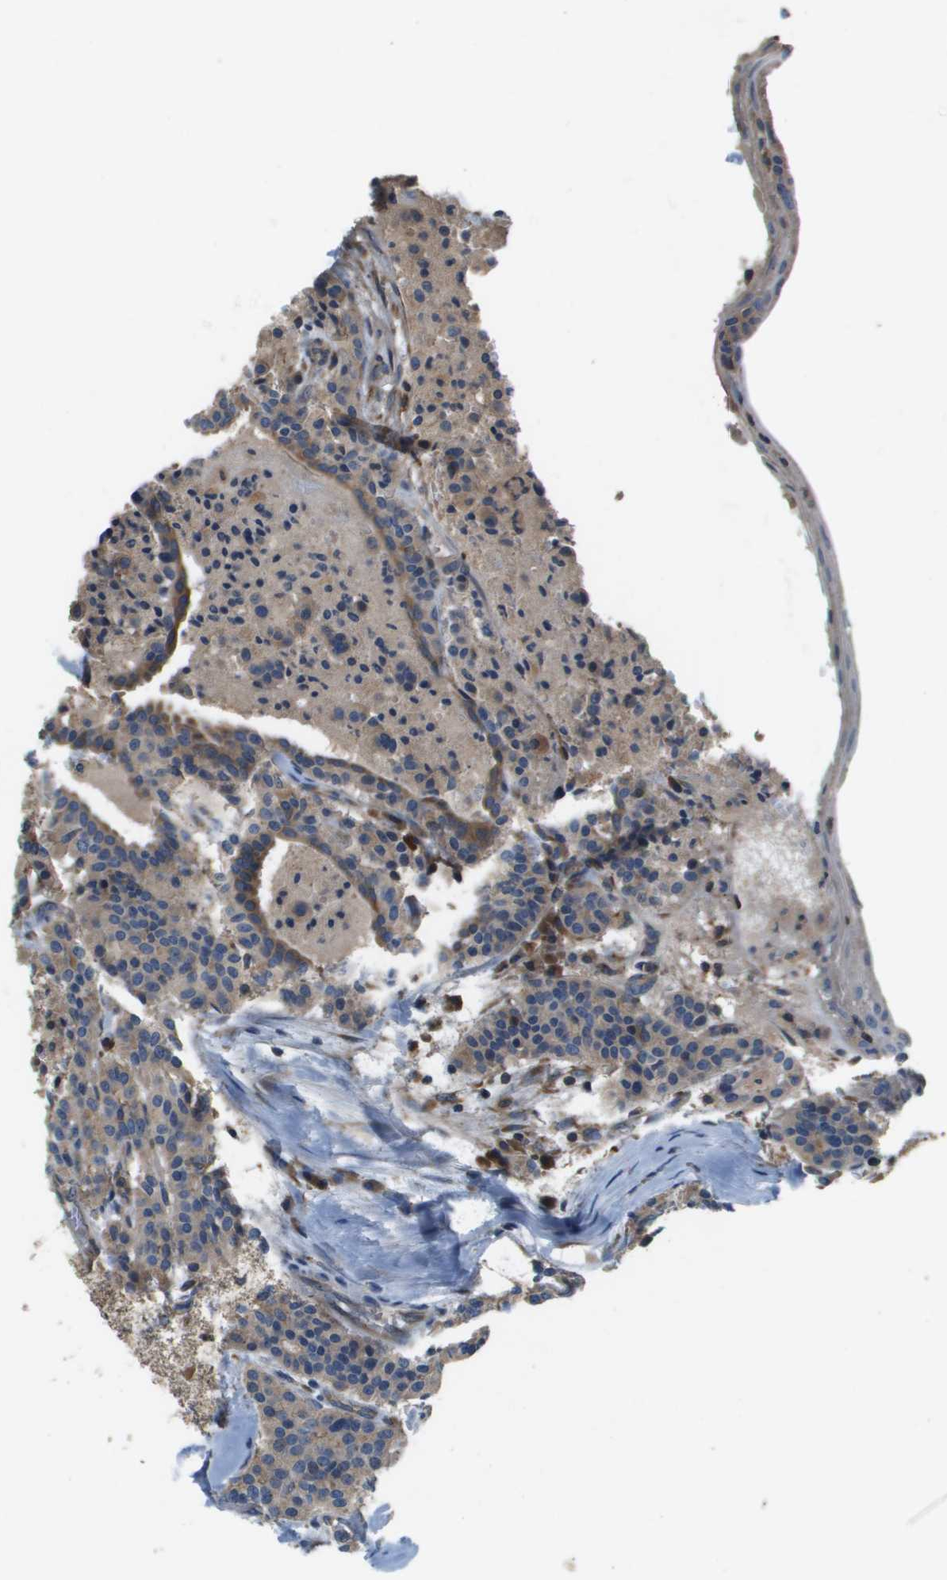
{"staining": {"intensity": "weak", "quantity": "25%-75%", "location": "cytoplasmic/membranous"}, "tissue": "carcinoid", "cell_type": "Tumor cells", "image_type": "cancer", "snomed": [{"axis": "morphology", "description": "Carcinoid, malignant, NOS"}, {"axis": "topography", "description": "Lung"}], "caption": "Immunohistochemical staining of carcinoid shows weak cytoplasmic/membranous protein positivity in approximately 25%-75% of tumor cells.", "gene": "SAMSN1", "patient": {"sex": "male", "age": 30}}